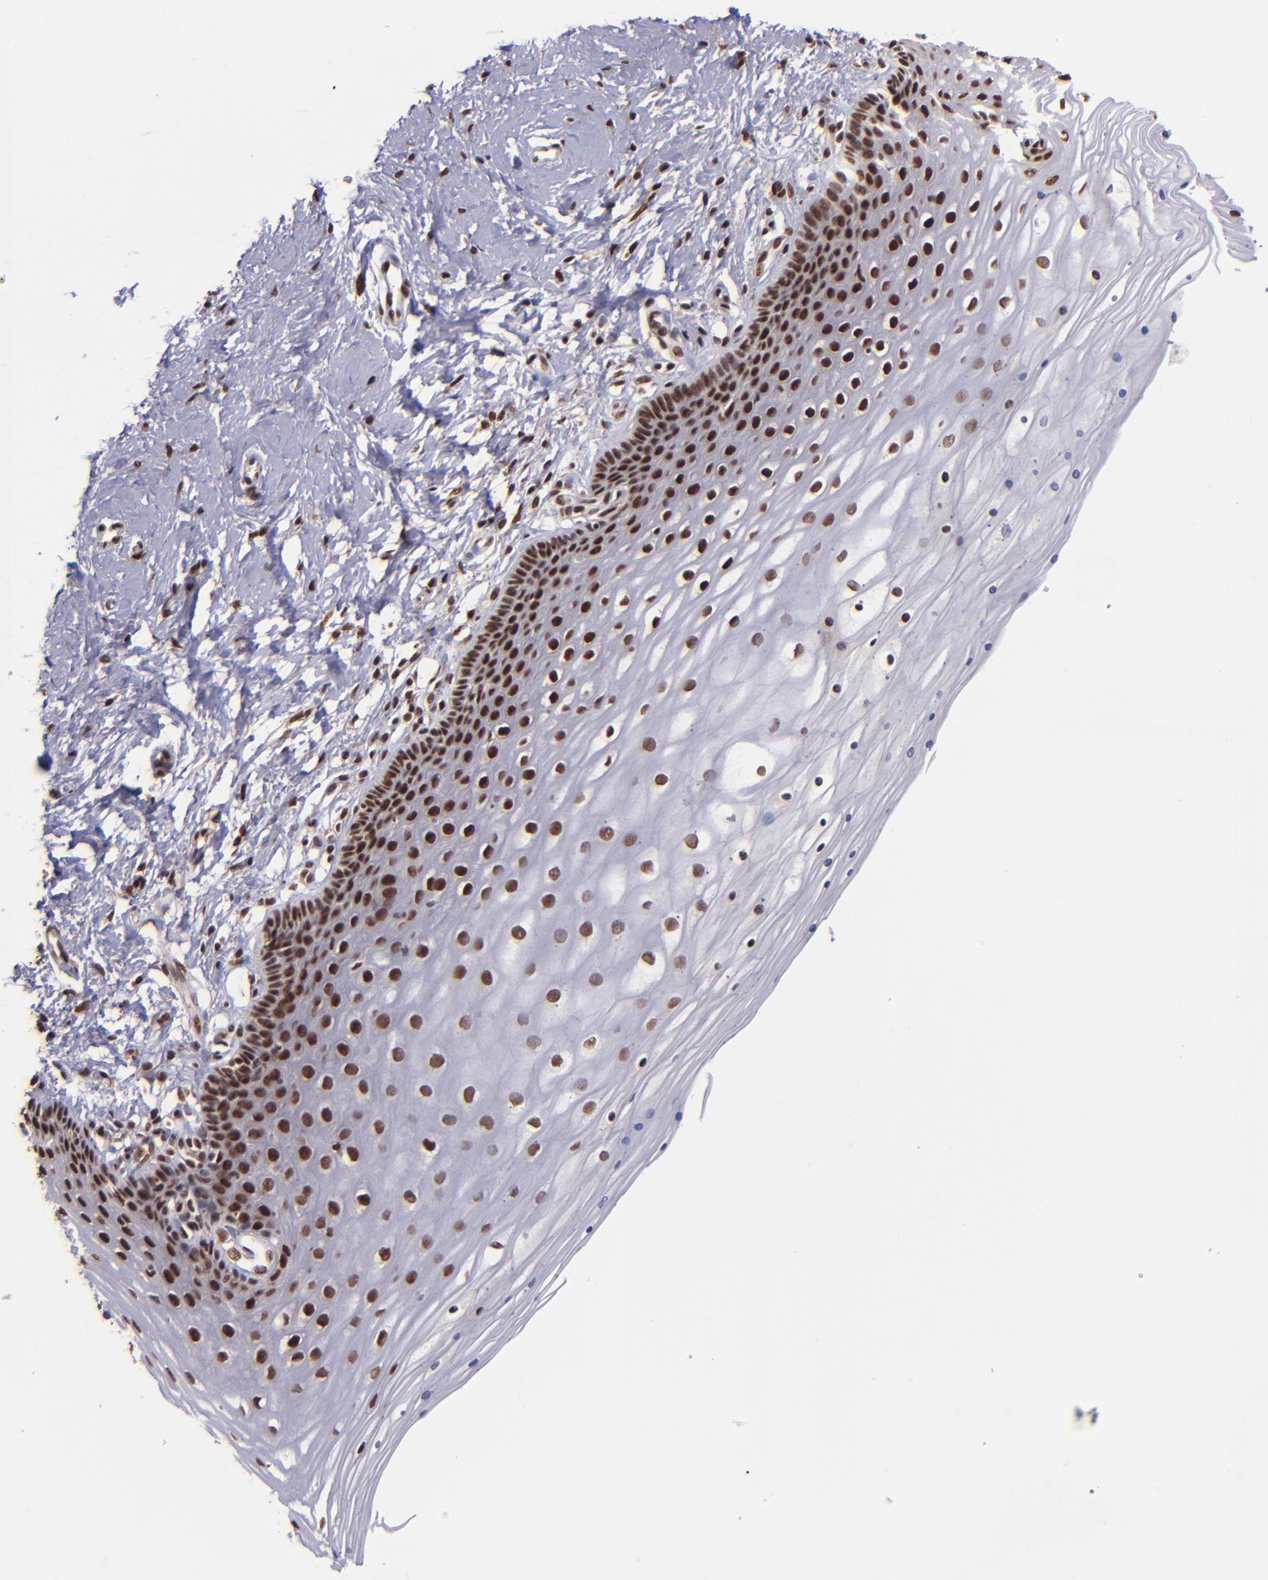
{"staining": {"intensity": "strong", "quantity": ">75%", "location": "nuclear"}, "tissue": "cervix", "cell_type": "Glandular cells", "image_type": "normal", "snomed": [{"axis": "morphology", "description": "Normal tissue, NOS"}, {"axis": "topography", "description": "Cervix"}], "caption": "Unremarkable cervix demonstrates strong nuclear staining in approximately >75% of glandular cells (DAB = brown stain, brightfield microscopy at high magnification)..", "gene": "PQBP1", "patient": {"sex": "female", "age": 39}}